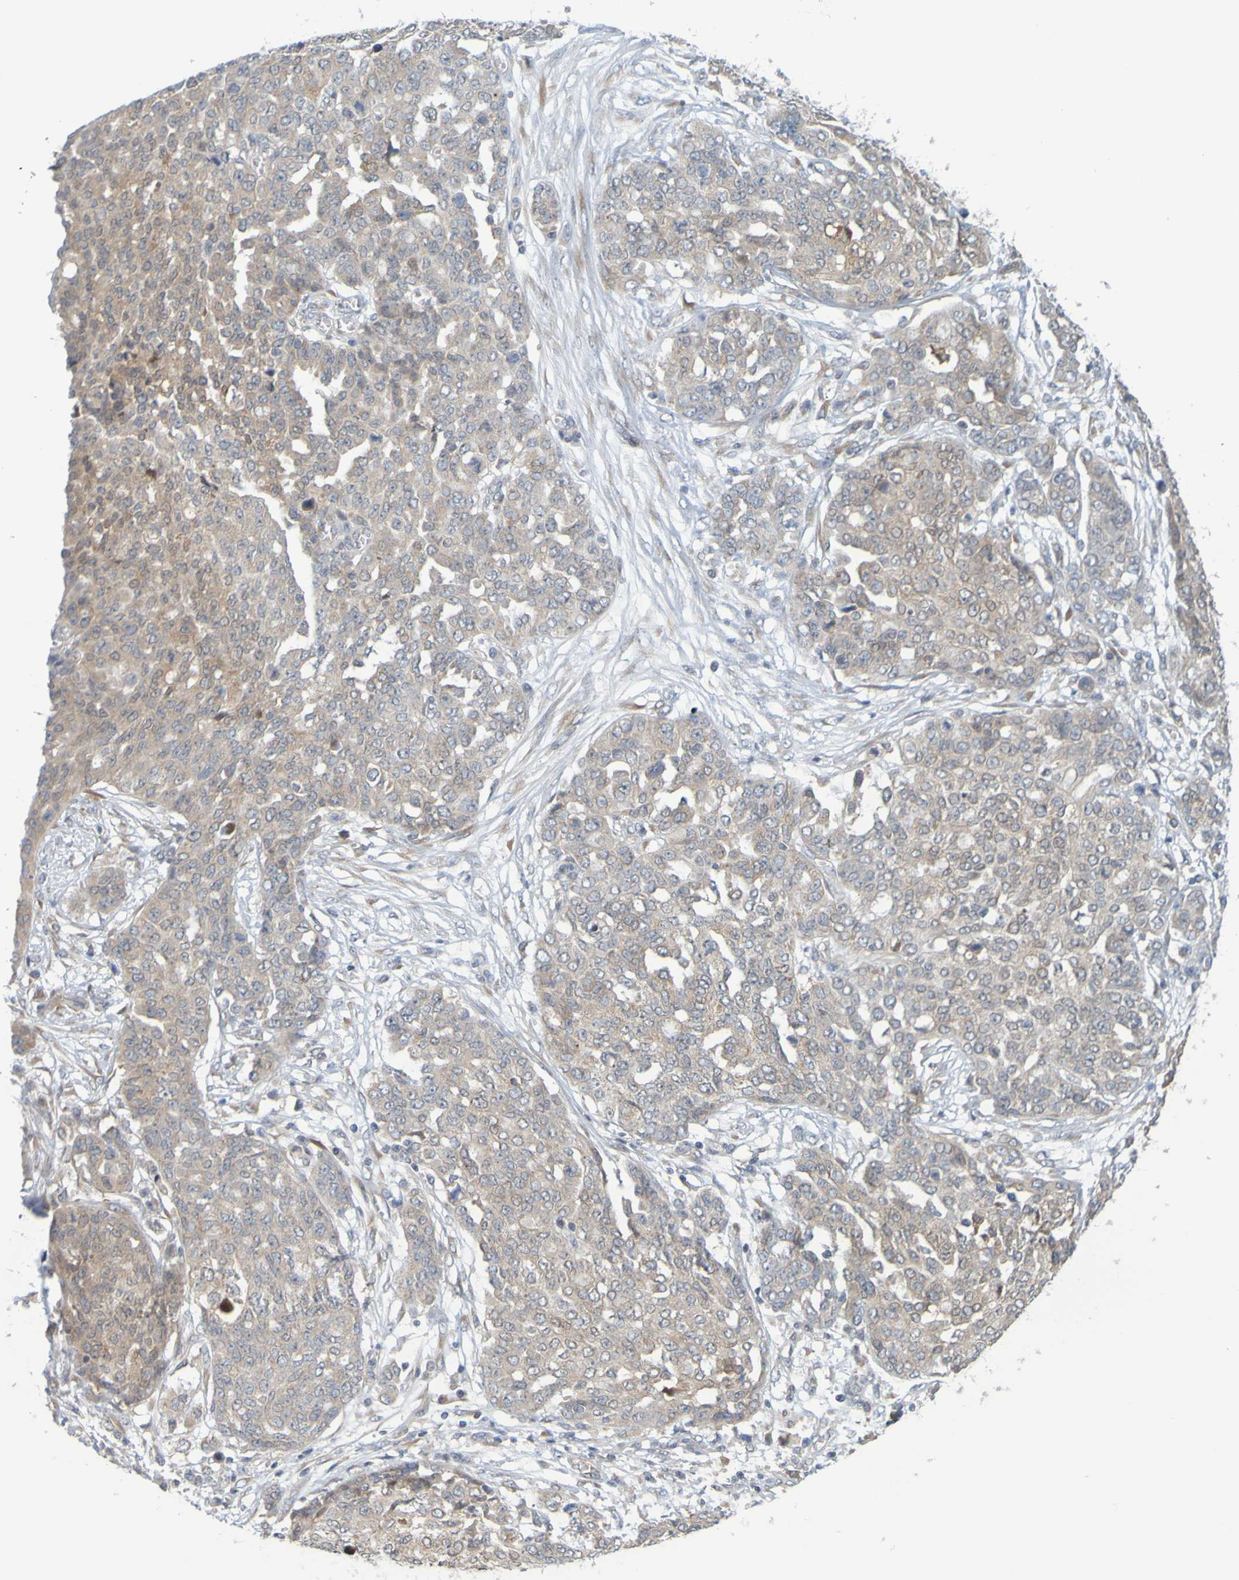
{"staining": {"intensity": "weak", "quantity": ">75%", "location": "cytoplasmic/membranous"}, "tissue": "ovarian cancer", "cell_type": "Tumor cells", "image_type": "cancer", "snomed": [{"axis": "morphology", "description": "Cystadenocarcinoma, serous, NOS"}, {"axis": "topography", "description": "Soft tissue"}, {"axis": "topography", "description": "Ovary"}], "caption": "DAB immunohistochemical staining of human serous cystadenocarcinoma (ovarian) shows weak cytoplasmic/membranous protein positivity in about >75% of tumor cells. Nuclei are stained in blue.", "gene": "MOGS", "patient": {"sex": "female", "age": 57}}